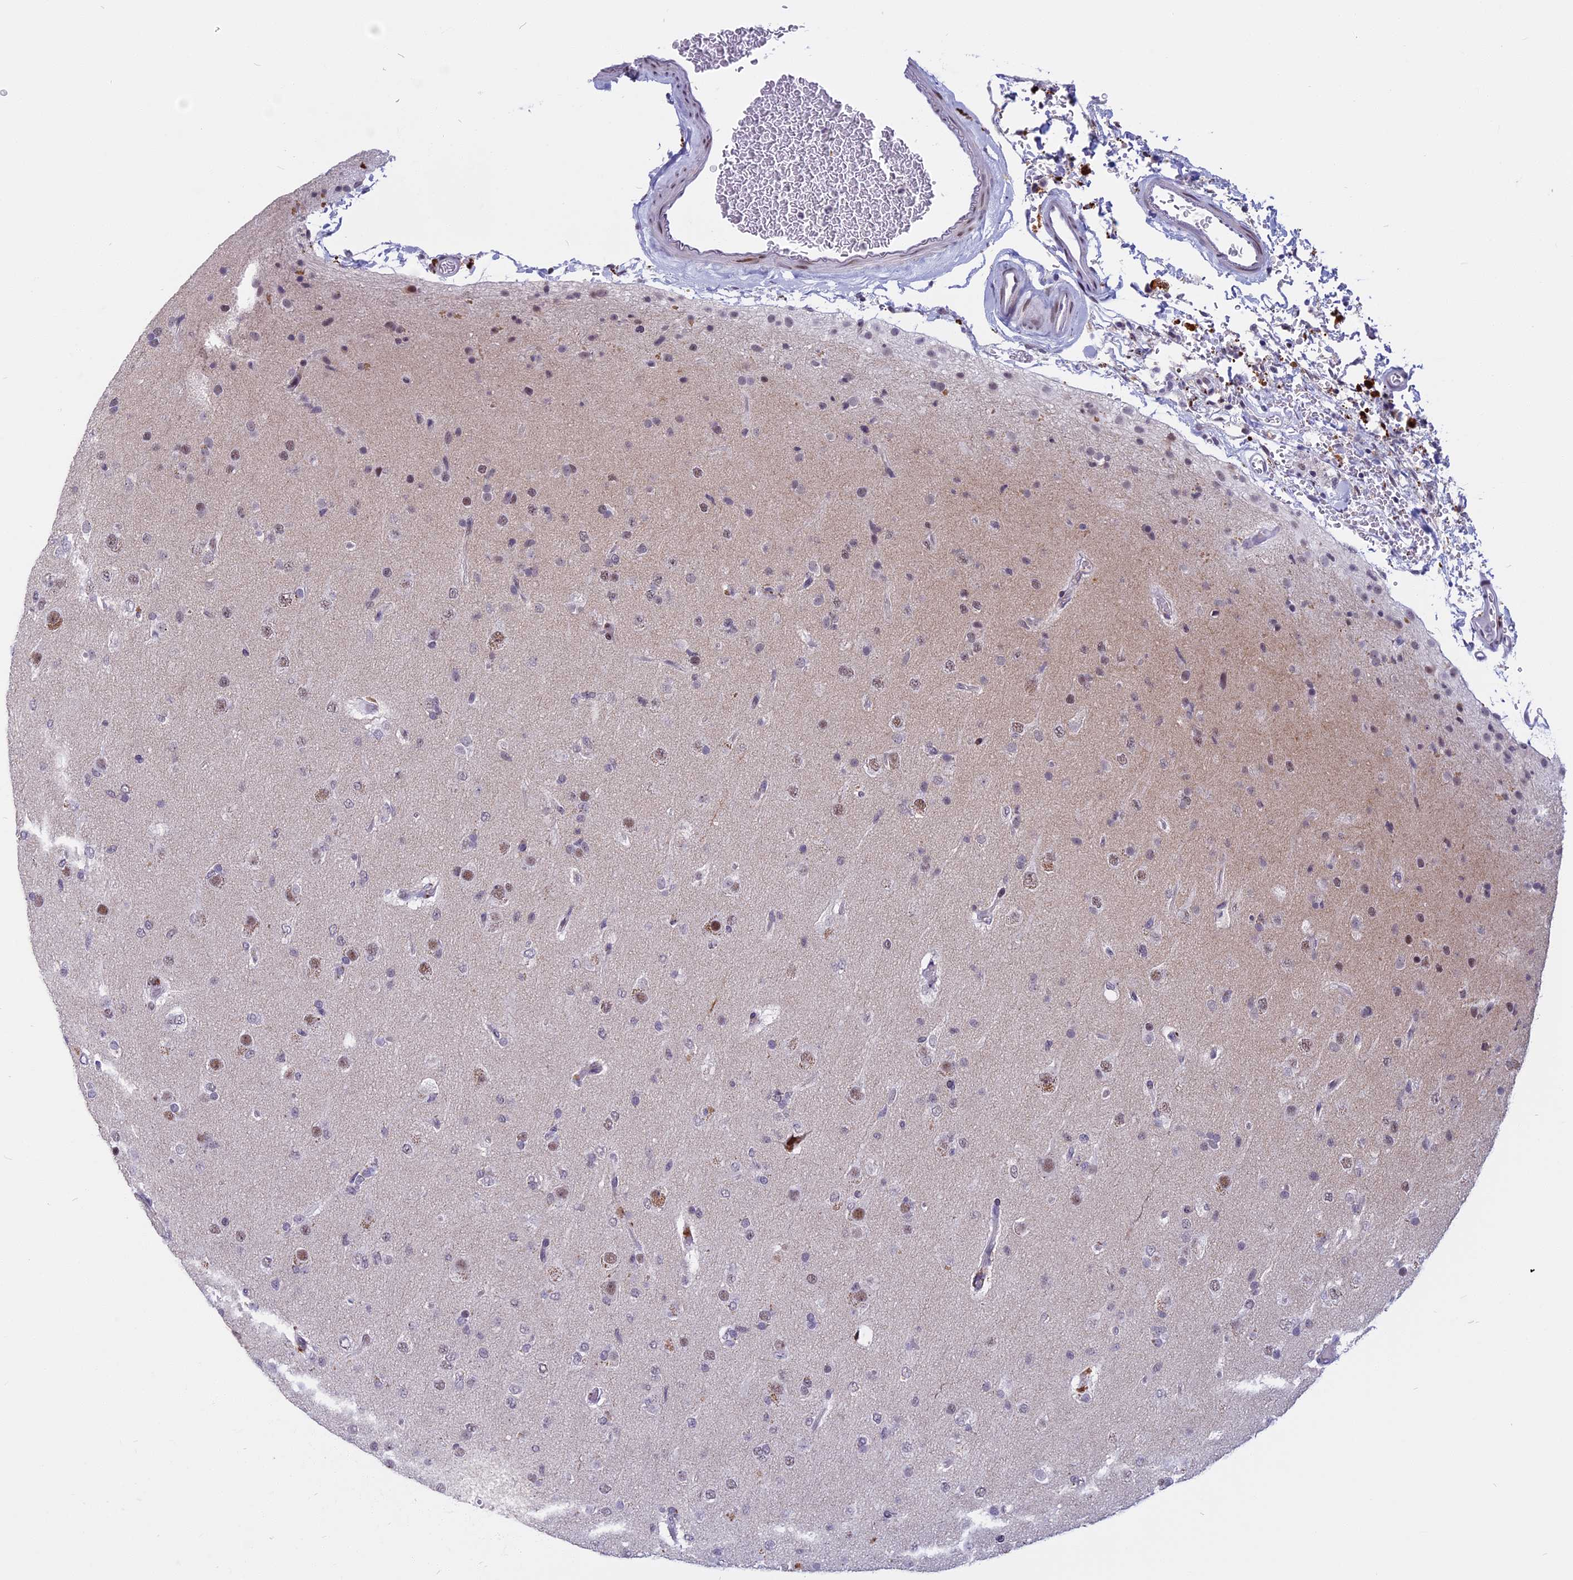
{"staining": {"intensity": "moderate", "quantity": "<25%", "location": "nuclear"}, "tissue": "glioma", "cell_type": "Tumor cells", "image_type": "cancer", "snomed": [{"axis": "morphology", "description": "Glioma, malignant, Low grade"}, {"axis": "topography", "description": "Brain"}], "caption": "Approximately <25% of tumor cells in human glioma display moderate nuclear protein expression as visualized by brown immunohistochemical staining.", "gene": "CDC7", "patient": {"sex": "male", "age": 65}}